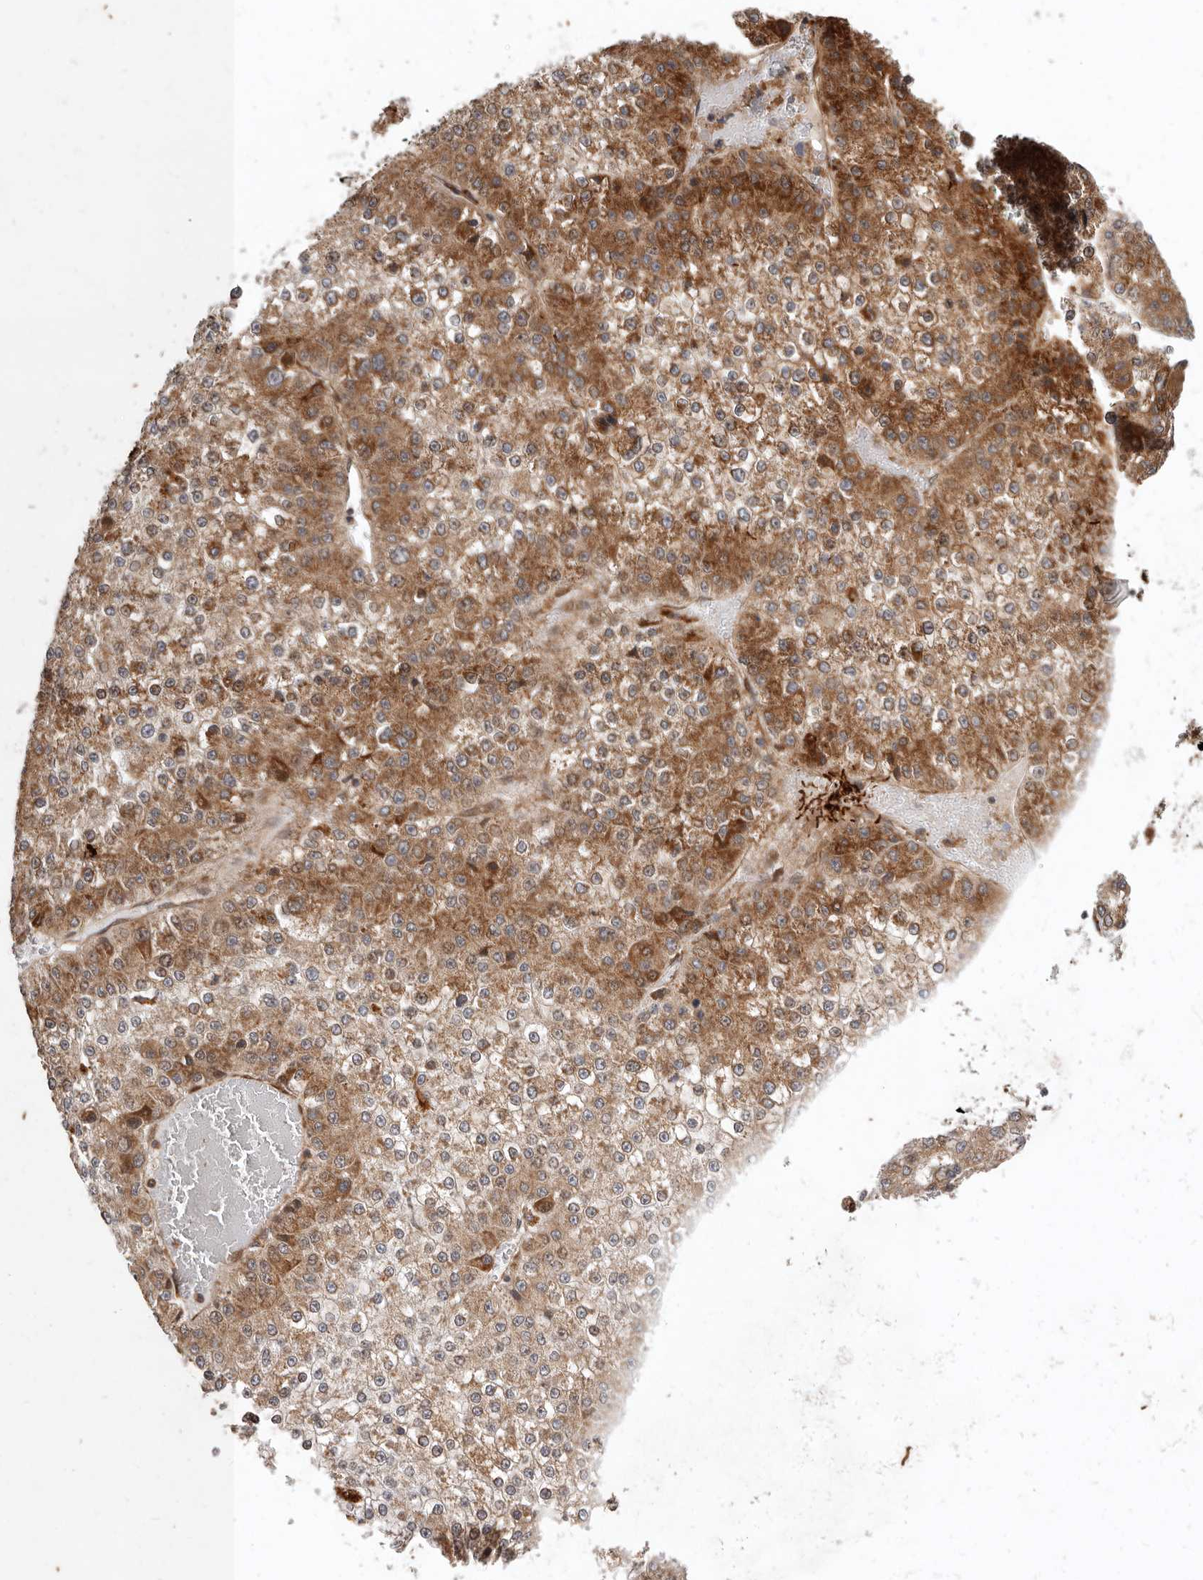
{"staining": {"intensity": "strong", "quantity": ">75%", "location": "cytoplasmic/membranous"}, "tissue": "liver cancer", "cell_type": "Tumor cells", "image_type": "cancer", "snomed": [{"axis": "morphology", "description": "Carcinoma, Hepatocellular, NOS"}, {"axis": "topography", "description": "Liver"}], "caption": "Approximately >75% of tumor cells in liver hepatocellular carcinoma demonstrate strong cytoplasmic/membranous protein expression as visualized by brown immunohistochemical staining.", "gene": "MRPS10", "patient": {"sex": "female", "age": 73}}